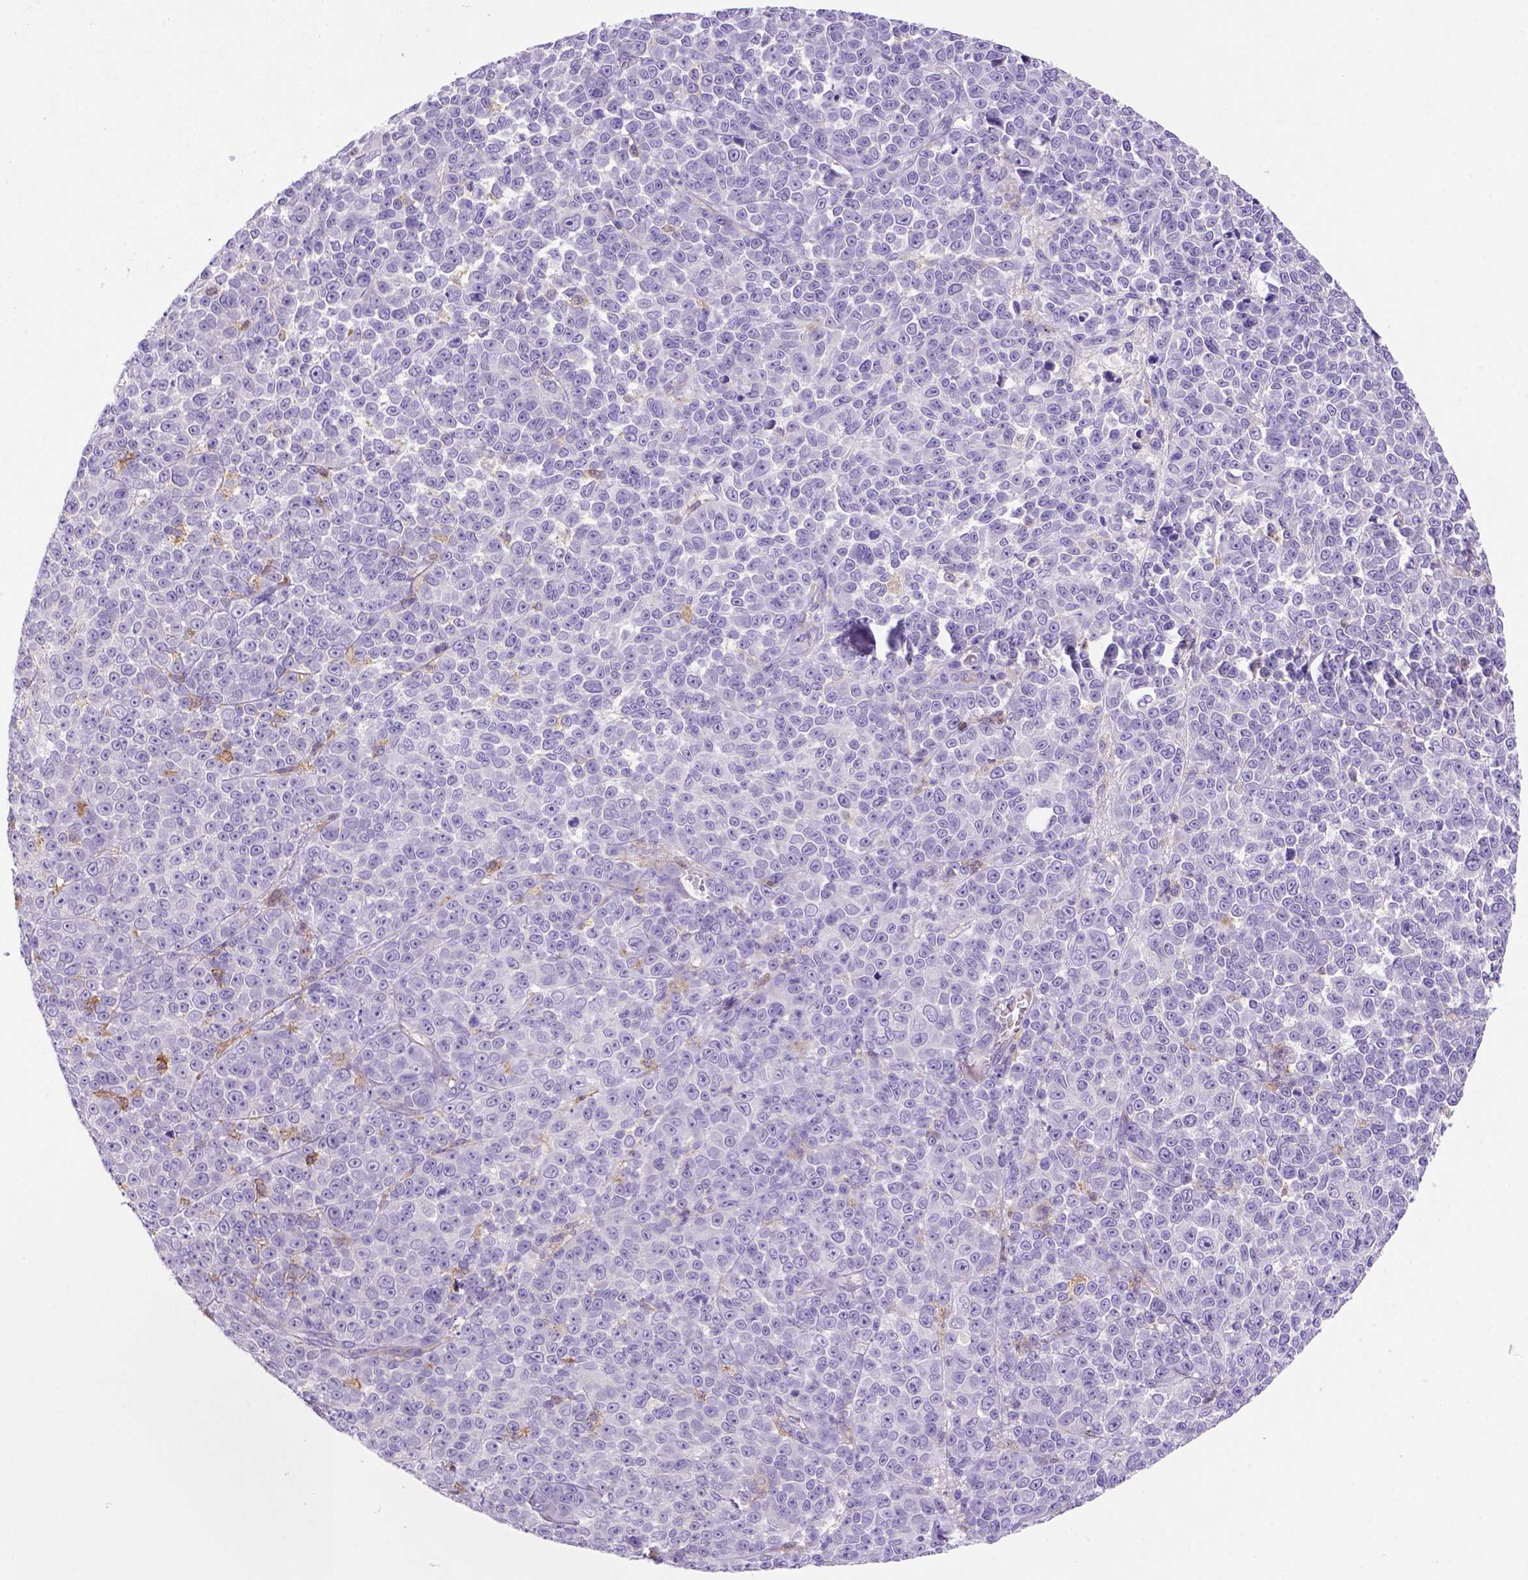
{"staining": {"intensity": "negative", "quantity": "none", "location": "none"}, "tissue": "melanoma", "cell_type": "Tumor cells", "image_type": "cancer", "snomed": [{"axis": "morphology", "description": "Malignant melanoma, NOS"}, {"axis": "topography", "description": "Skin"}], "caption": "IHC histopathology image of melanoma stained for a protein (brown), which exhibits no positivity in tumor cells. (Brightfield microscopy of DAB immunohistochemistry (IHC) at high magnification).", "gene": "INPP5D", "patient": {"sex": "female", "age": 95}}